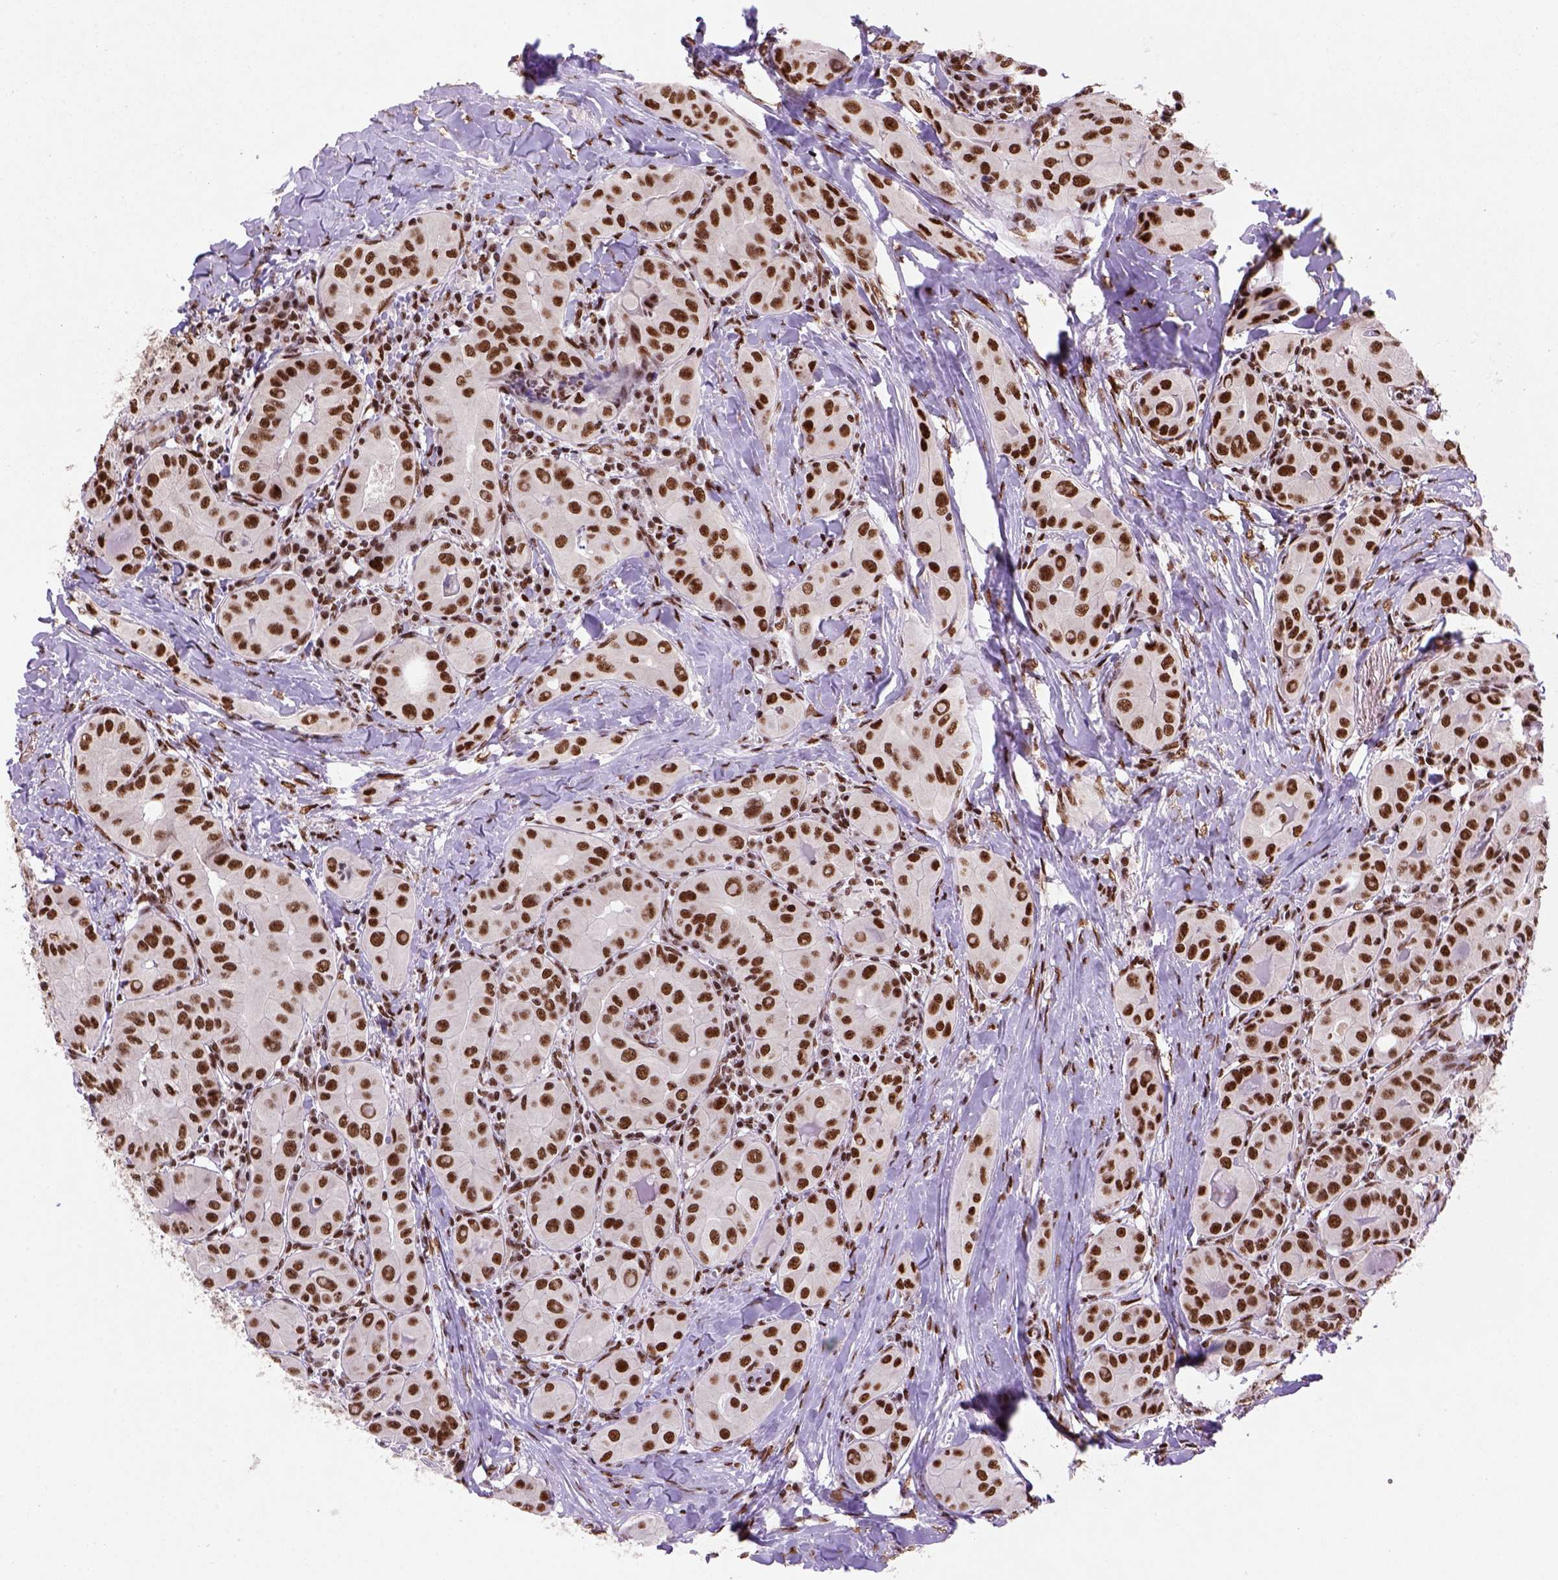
{"staining": {"intensity": "strong", "quantity": ">75%", "location": "nuclear"}, "tissue": "thyroid cancer", "cell_type": "Tumor cells", "image_type": "cancer", "snomed": [{"axis": "morphology", "description": "Papillary adenocarcinoma, NOS"}, {"axis": "topography", "description": "Thyroid gland"}], "caption": "Tumor cells demonstrate high levels of strong nuclear staining in approximately >75% of cells in human thyroid cancer.", "gene": "NSMCE2", "patient": {"sex": "female", "age": 37}}